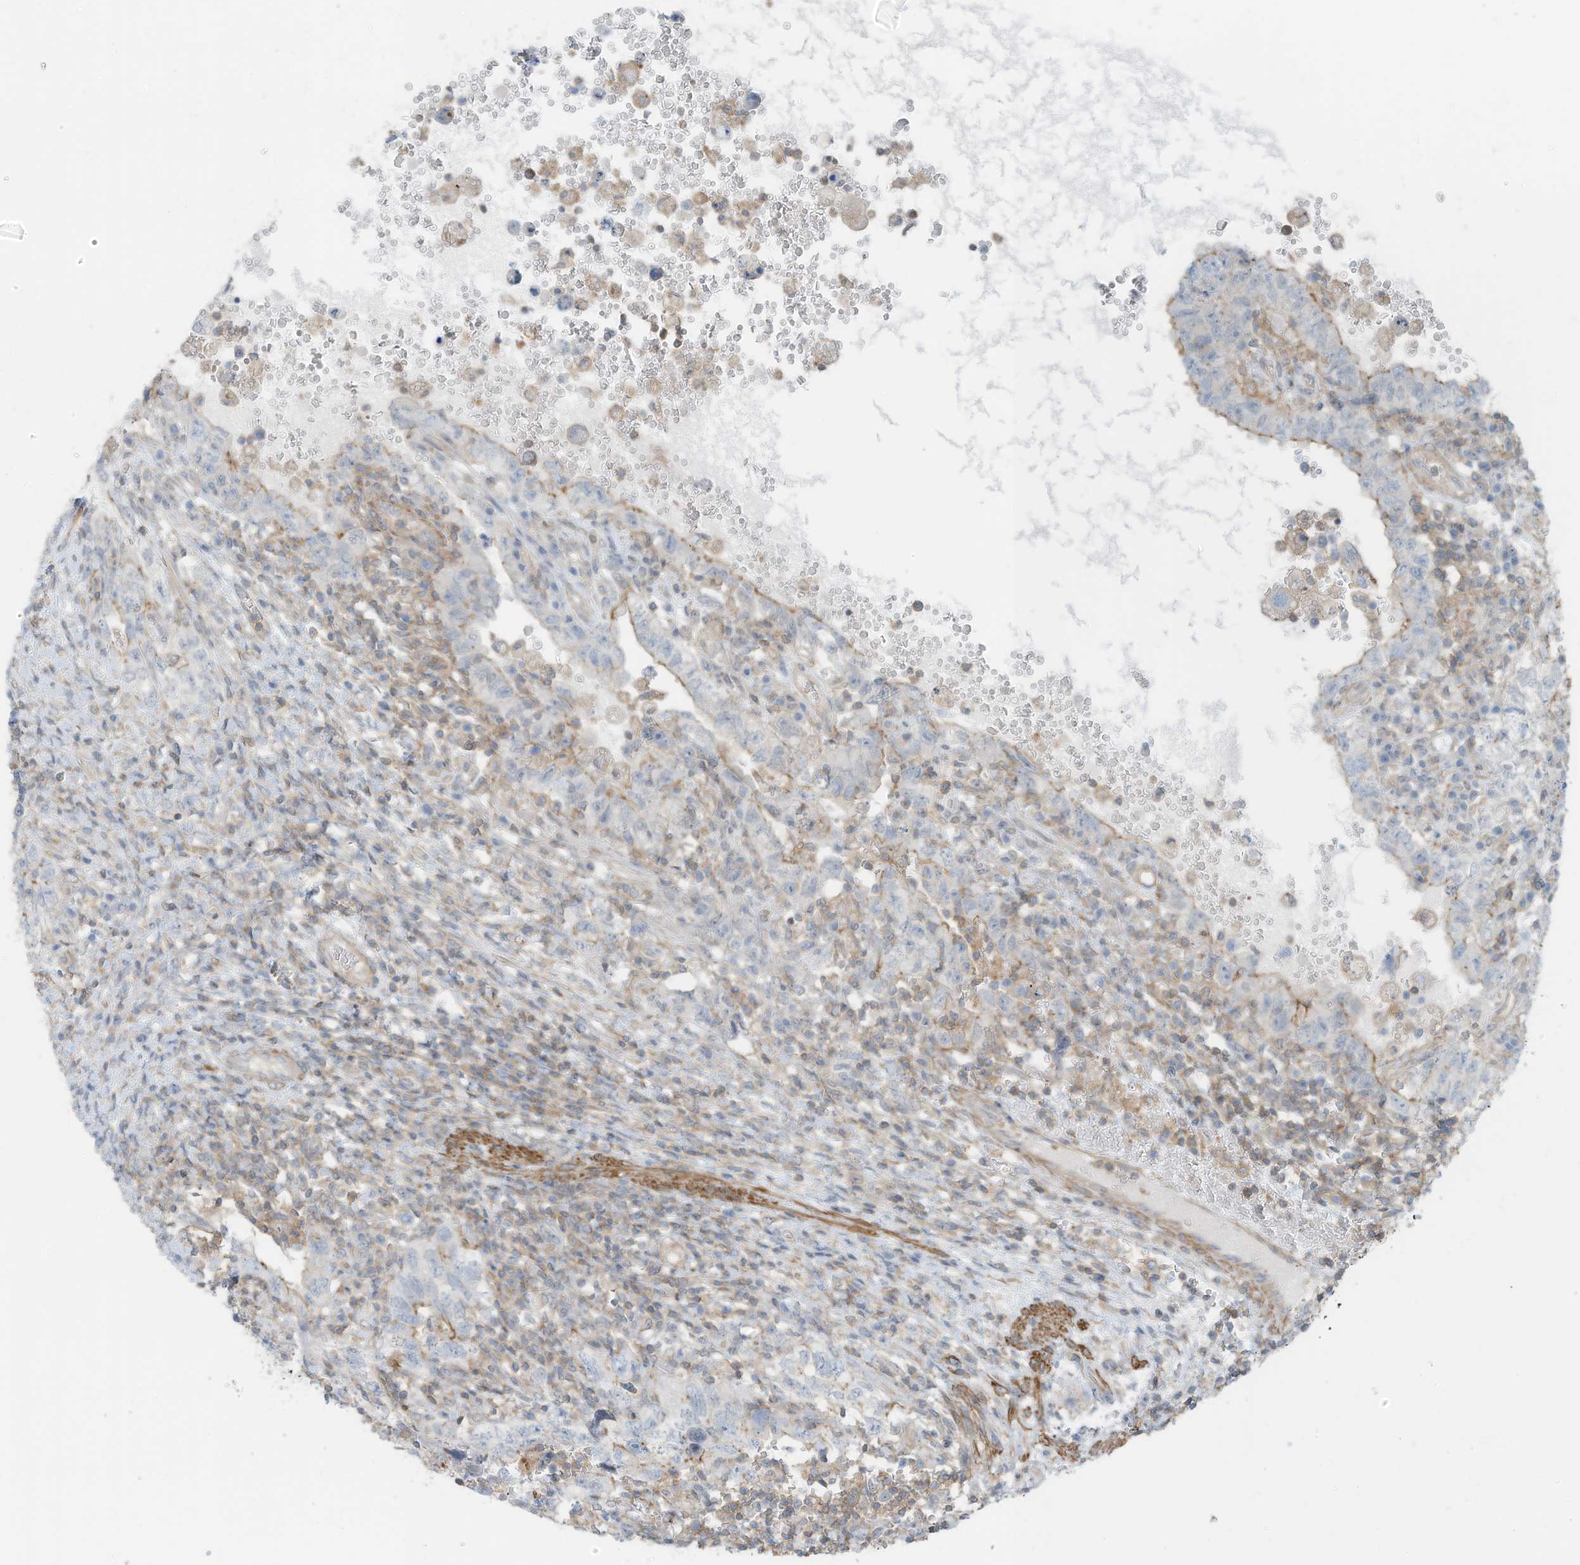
{"staining": {"intensity": "moderate", "quantity": "<25%", "location": "cytoplasmic/membranous"}, "tissue": "testis cancer", "cell_type": "Tumor cells", "image_type": "cancer", "snomed": [{"axis": "morphology", "description": "Carcinoma, Embryonal, NOS"}, {"axis": "topography", "description": "Testis"}], "caption": "Immunohistochemistry (DAB) staining of testis cancer (embryonal carcinoma) demonstrates moderate cytoplasmic/membranous protein expression in about <25% of tumor cells.", "gene": "ZNF846", "patient": {"sex": "male", "age": 26}}